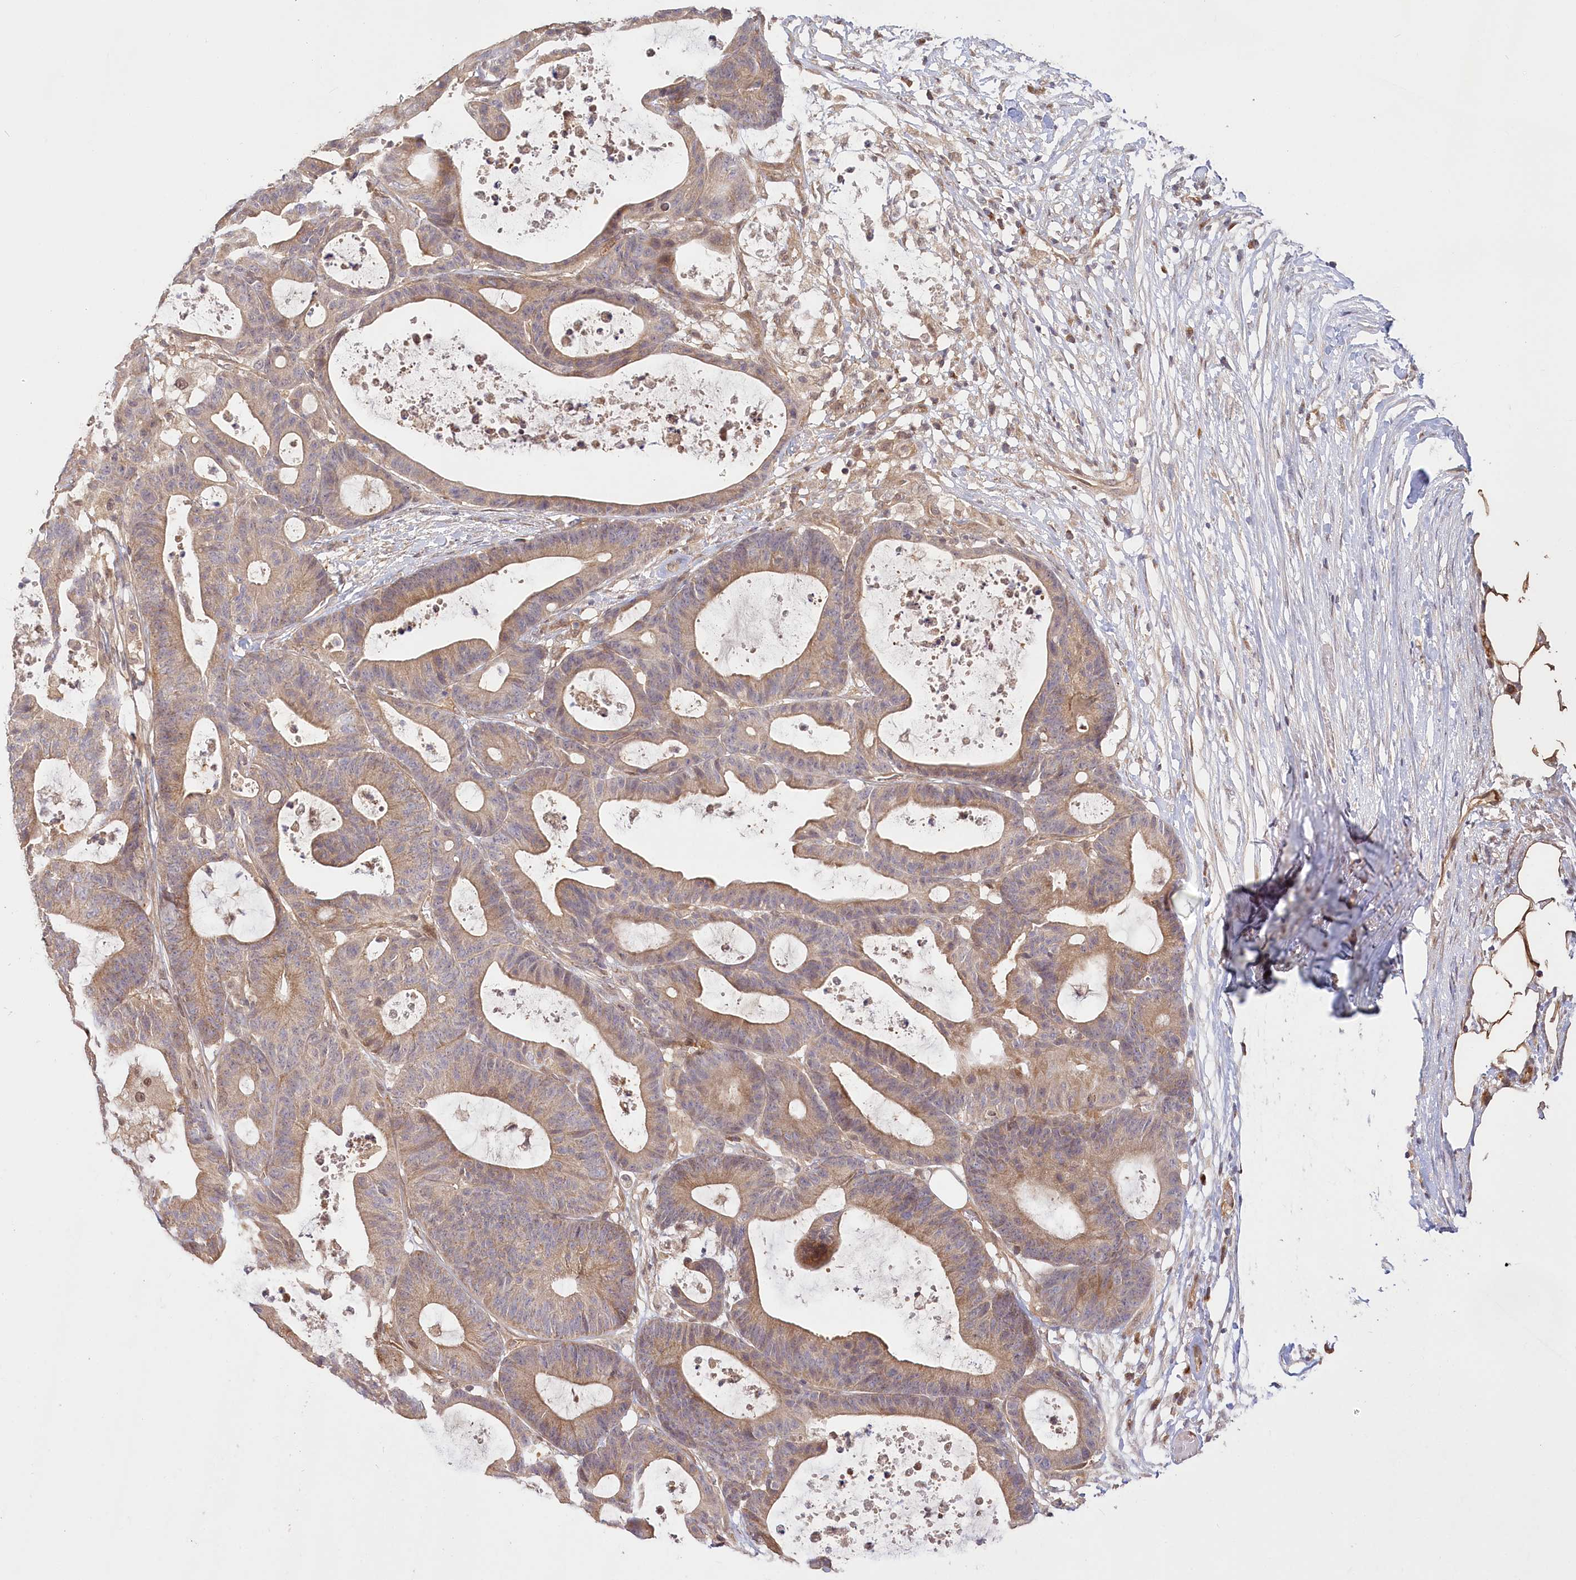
{"staining": {"intensity": "moderate", "quantity": ">75%", "location": "cytoplasmic/membranous"}, "tissue": "colorectal cancer", "cell_type": "Tumor cells", "image_type": "cancer", "snomed": [{"axis": "morphology", "description": "Adenocarcinoma, NOS"}, {"axis": "topography", "description": "Colon"}], "caption": "The histopathology image displays staining of colorectal adenocarcinoma, revealing moderate cytoplasmic/membranous protein positivity (brown color) within tumor cells.", "gene": "CEP70", "patient": {"sex": "female", "age": 84}}